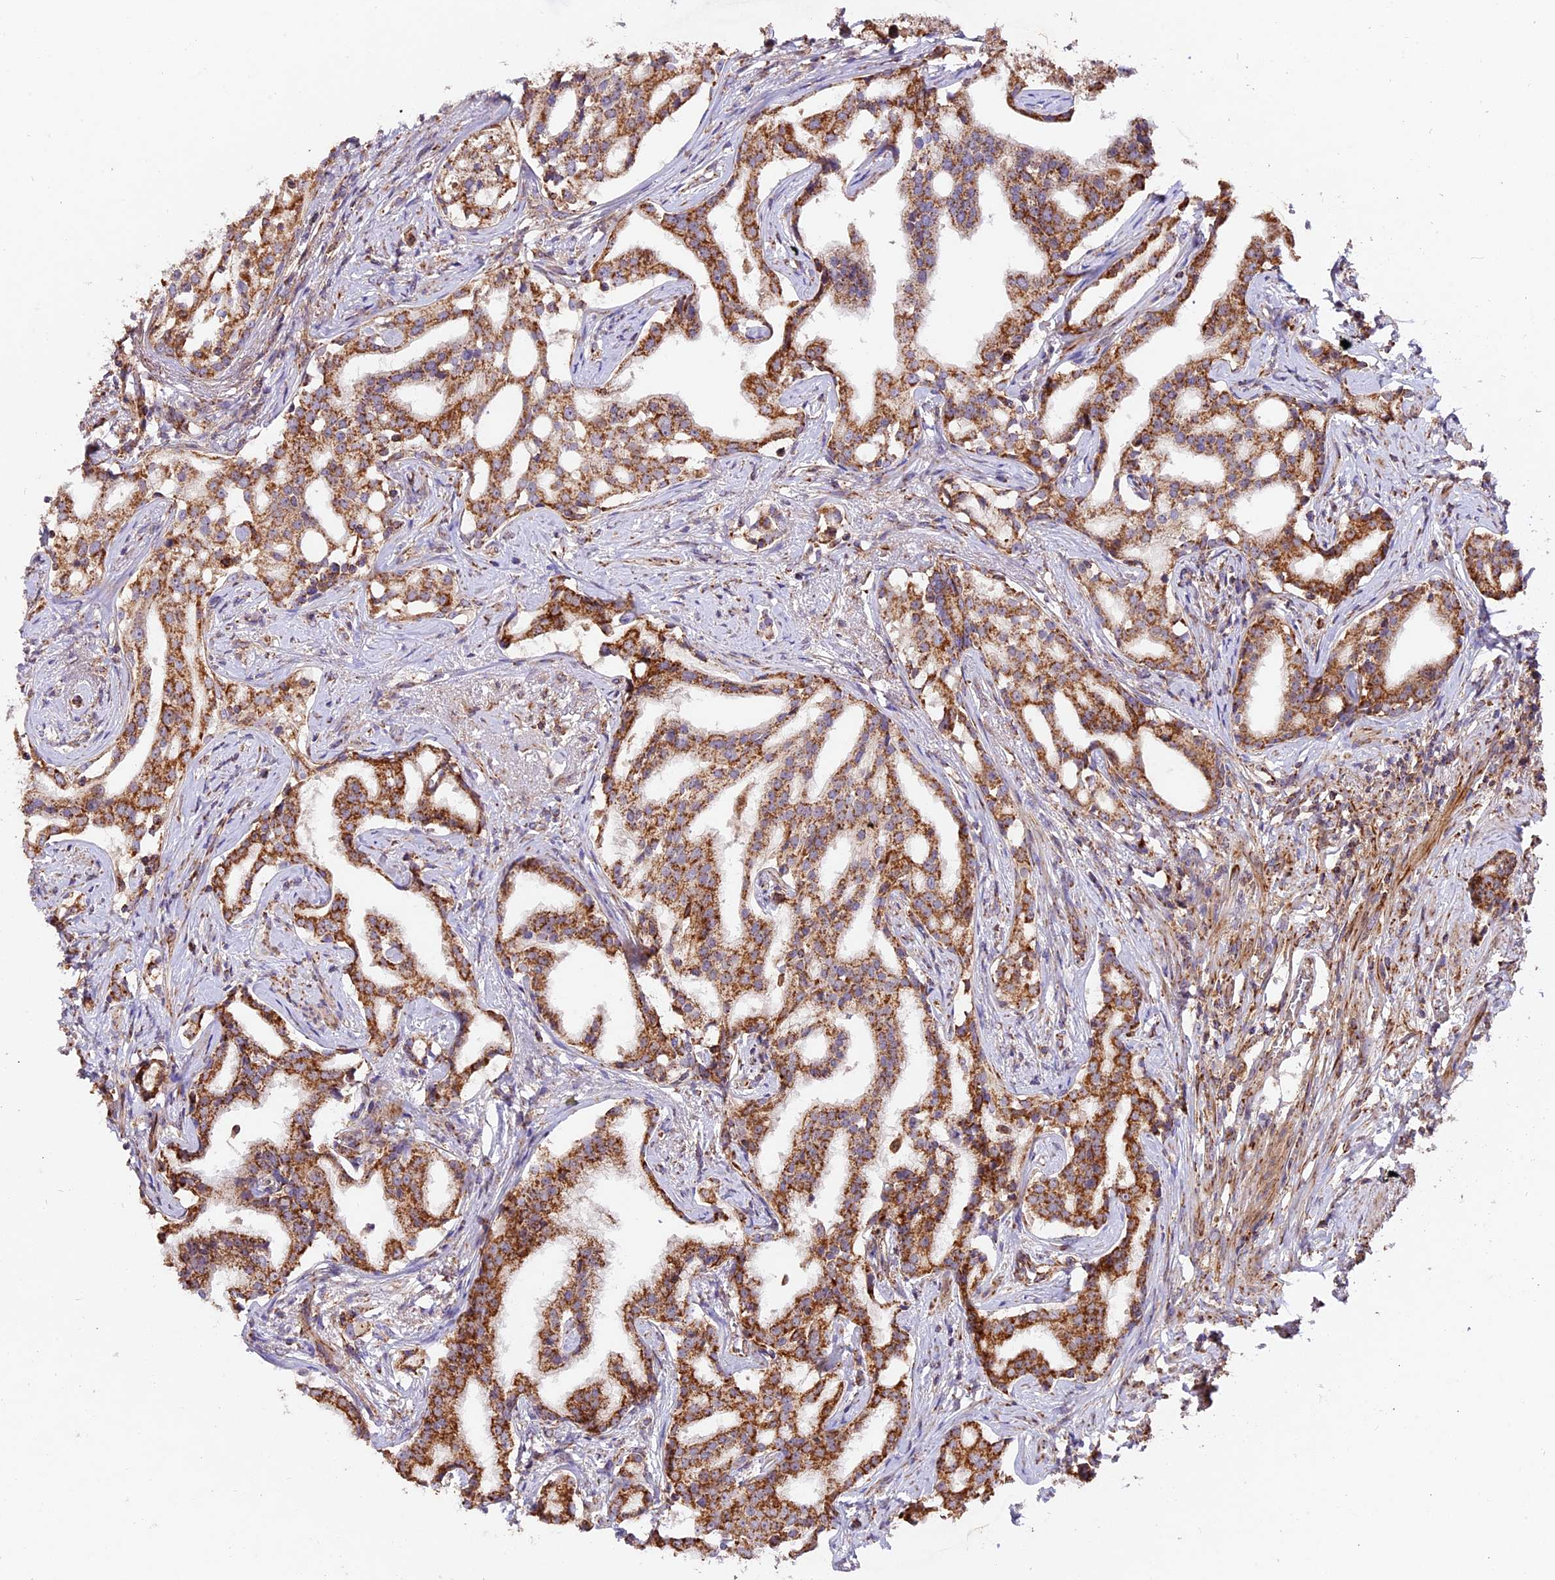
{"staining": {"intensity": "strong", "quantity": ">75%", "location": "cytoplasmic/membranous"}, "tissue": "prostate cancer", "cell_type": "Tumor cells", "image_type": "cancer", "snomed": [{"axis": "morphology", "description": "Adenocarcinoma, High grade"}, {"axis": "topography", "description": "Prostate"}], "caption": "Protein analysis of prostate cancer (adenocarcinoma (high-grade)) tissue displays strong cytoplasmic/membranous staining in about >75% of tumor cells.", "gene": "NDUFA8", "patient": {"sex": "male", "age": 67}}